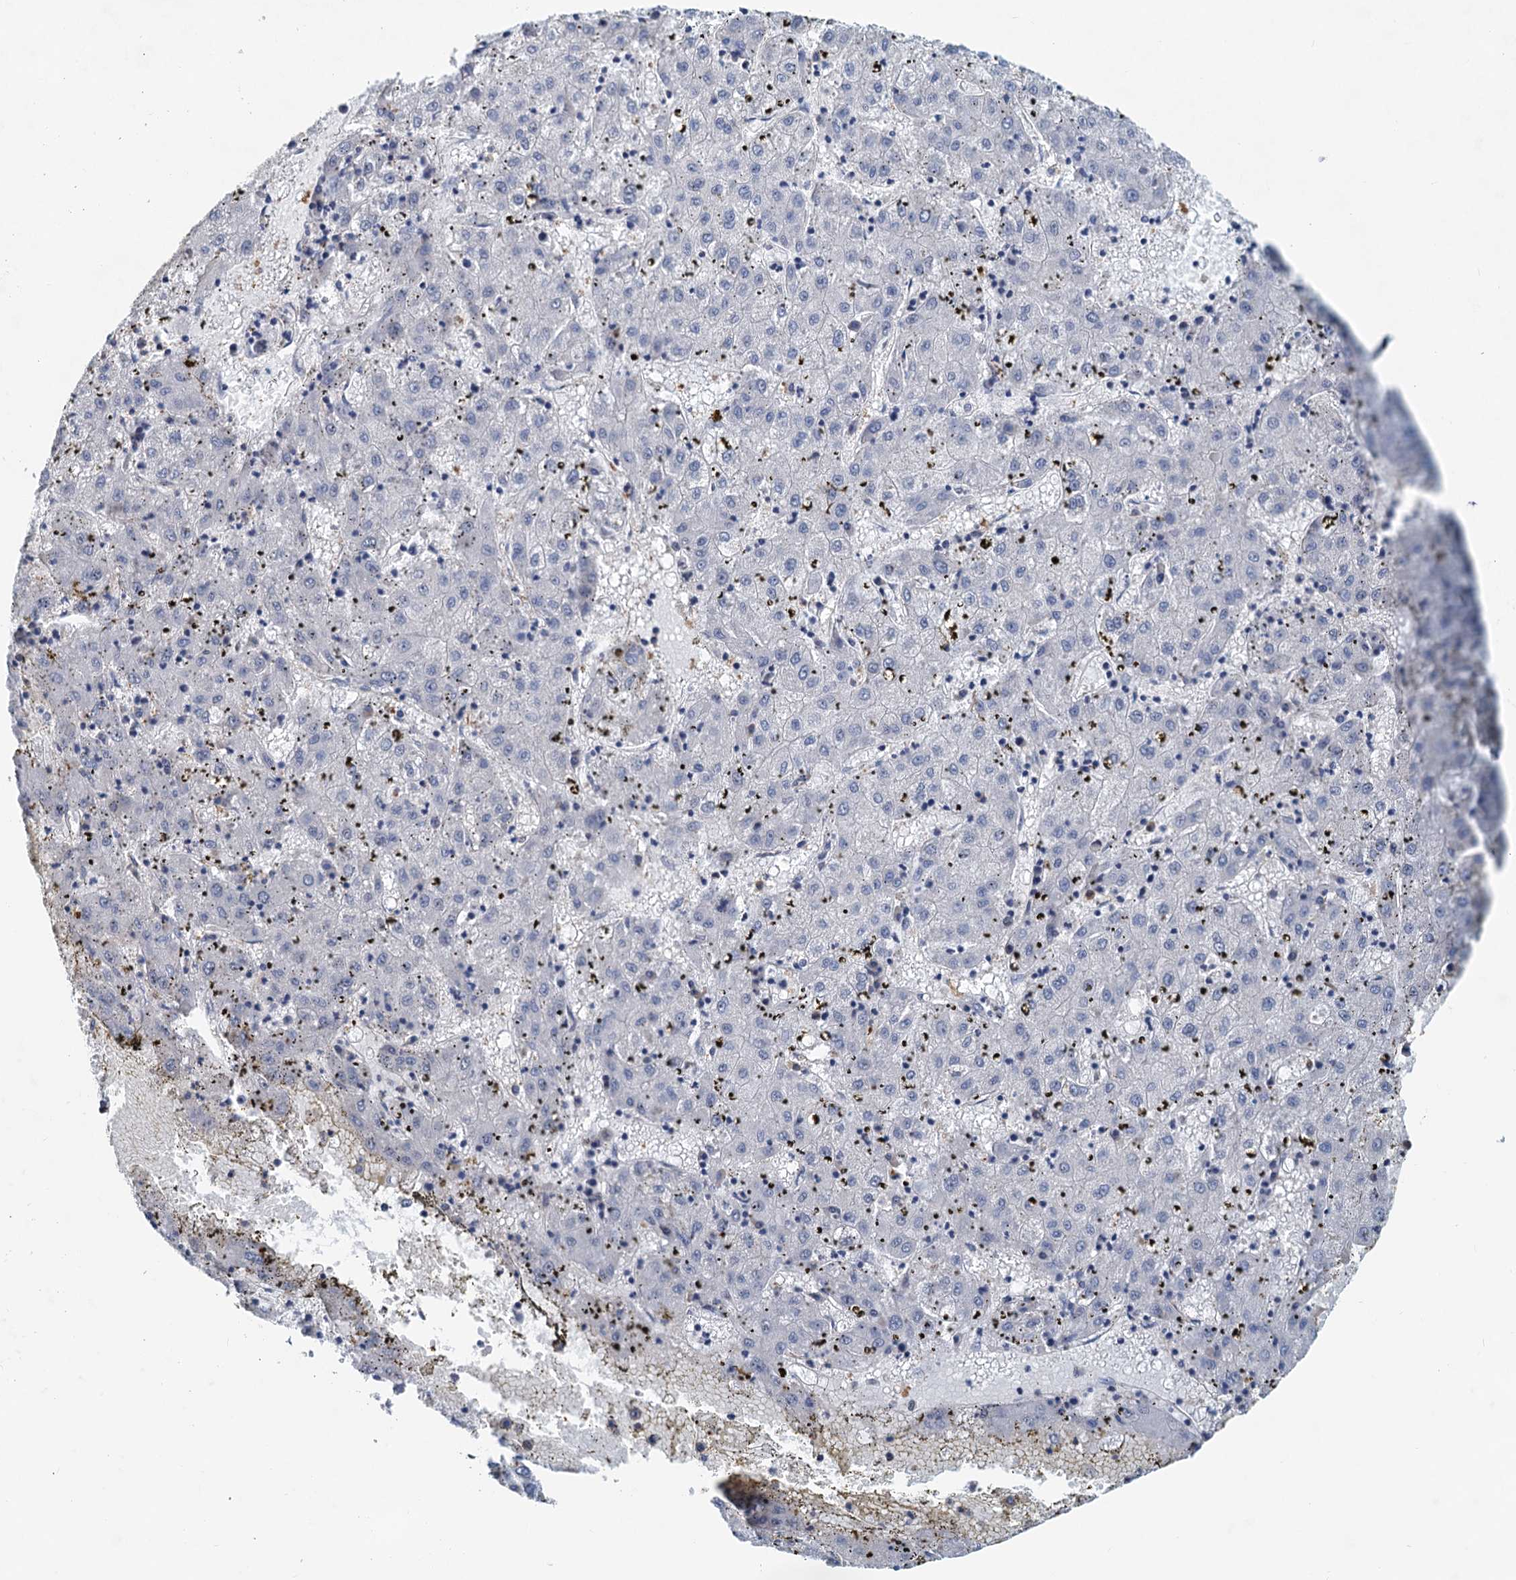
{"staining": {"intensity": "negative", "quantity": "none", "location": "none"}, "tissue": "liver cancer", "cell_type": "Tumor cells", "image_type": "cancer", "snomed": [{"axis": "morphology", "description": "Carcinoma, Hepatocellular, NOS"}, {"axis": "topography", "description": "Liver"}], "caption": "Tumor cells show no significant staining in liver hepatocellular carcinoma.", "gene": "SPINDOC", "patient": {"sex": "male", "age": 72}}